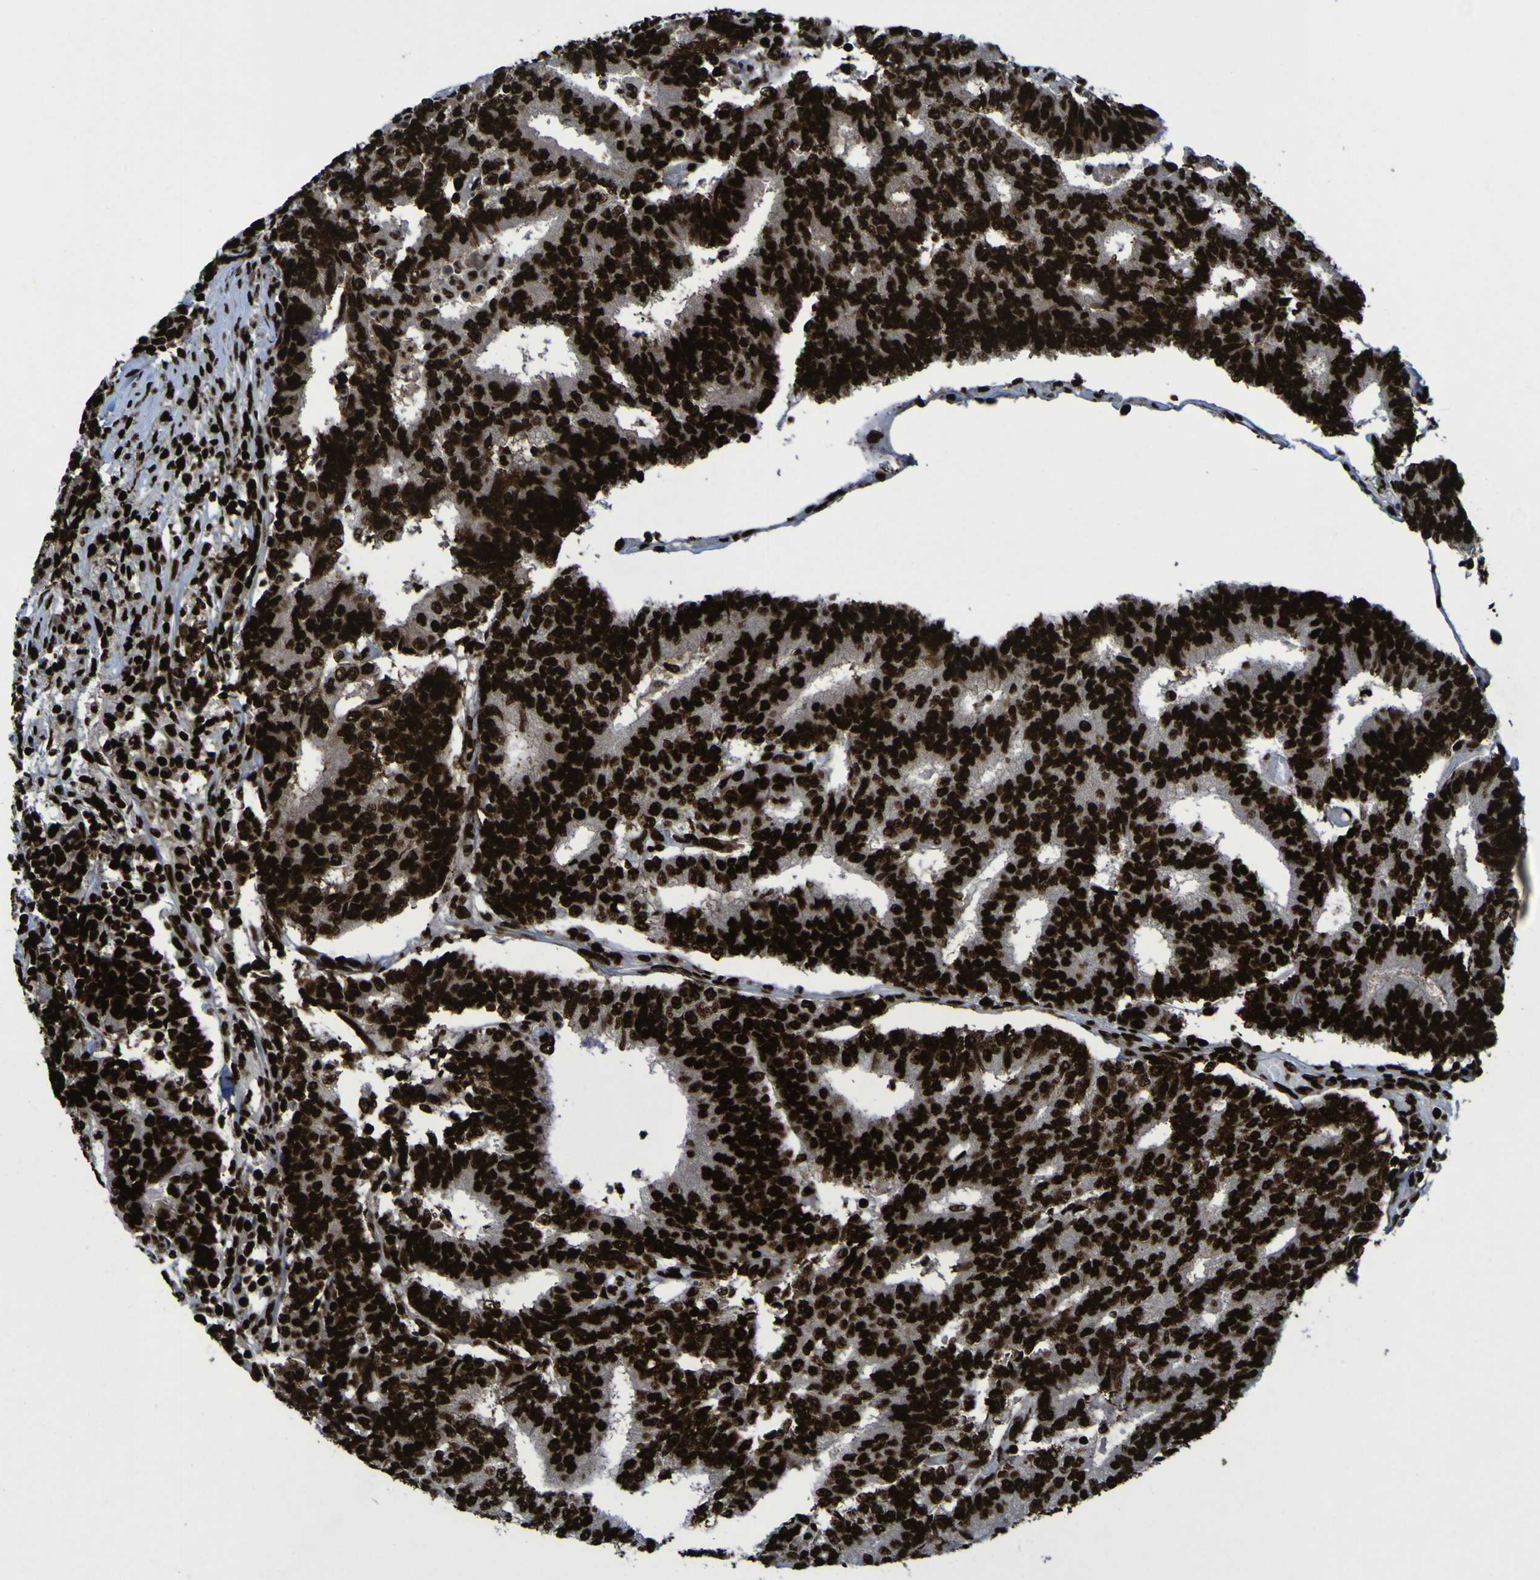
{"staining": {"intensity": "strong", "quantity": ">75%", "location": "nuclear"}, "tissue": "prostate cancer", "cell_type": "Tumor cells", "image_type": "cancer", "snomed": [{"axis": "morphology", "description": "Normal tissue, NOS"}, {"axis": "morphology", "description": "Adenocarcinoma, High grade"}, {"axis": "topography", "description": "Prostate"}, {"axis": "topography", "description": "Seminal veicle"}], "caption": "High-magnification brightfield microscopy of prostate high-grade adenocarcinoma stained with DAB (3,3'-diaminobenzidine) (brown) and counterstained with hematoxylin (blue). tumor cells exhibit strong nuclear expression is identified in approximately>75% of cells. Nuclei are stained in blue.", "gene": "NPM1", "patient": {"sex": "male", "age": 55}}